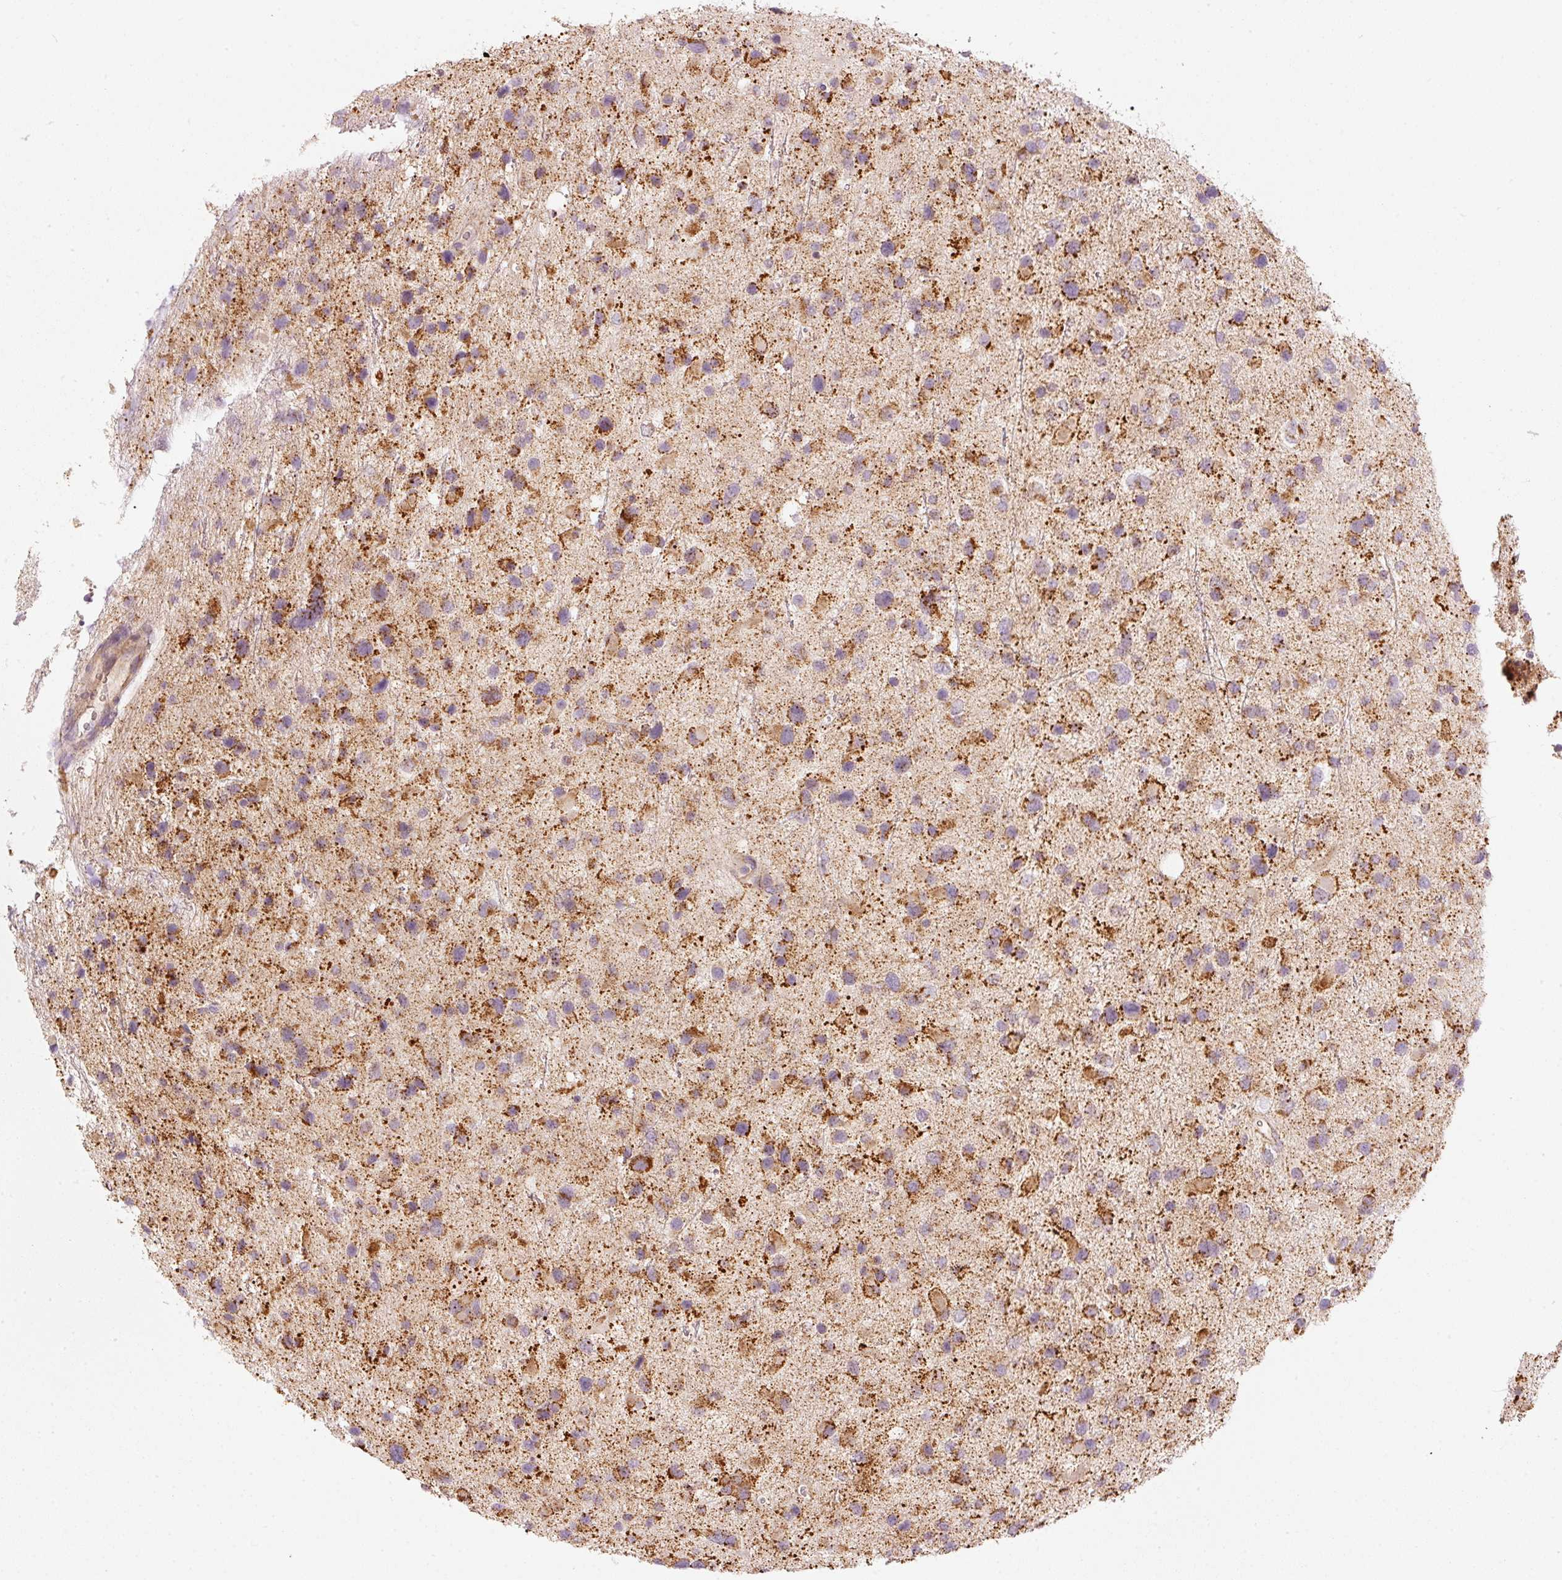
{"staining": {"intensity": "strong", "quantity": "25%-75%", "location": "cytoplasmic/membranous"}, "tissue": "glioma", "cell_type": "Tumor cells", "image_type": "cancer", "snomed": [{"axis": "morphology", "description": "Glioma, malignant, Low grade"}, {"axis": "topography", "description": "Brain"}], "caption": "Immunohistochemistry (IHC) (DAB) staining of human glioma exhibits strong cytoplasmic/membranous protein expression in approximately 25%-75% of tumor cells.", "gene": "C17orf98", "patient": {"sex": "female", "age": 32}}